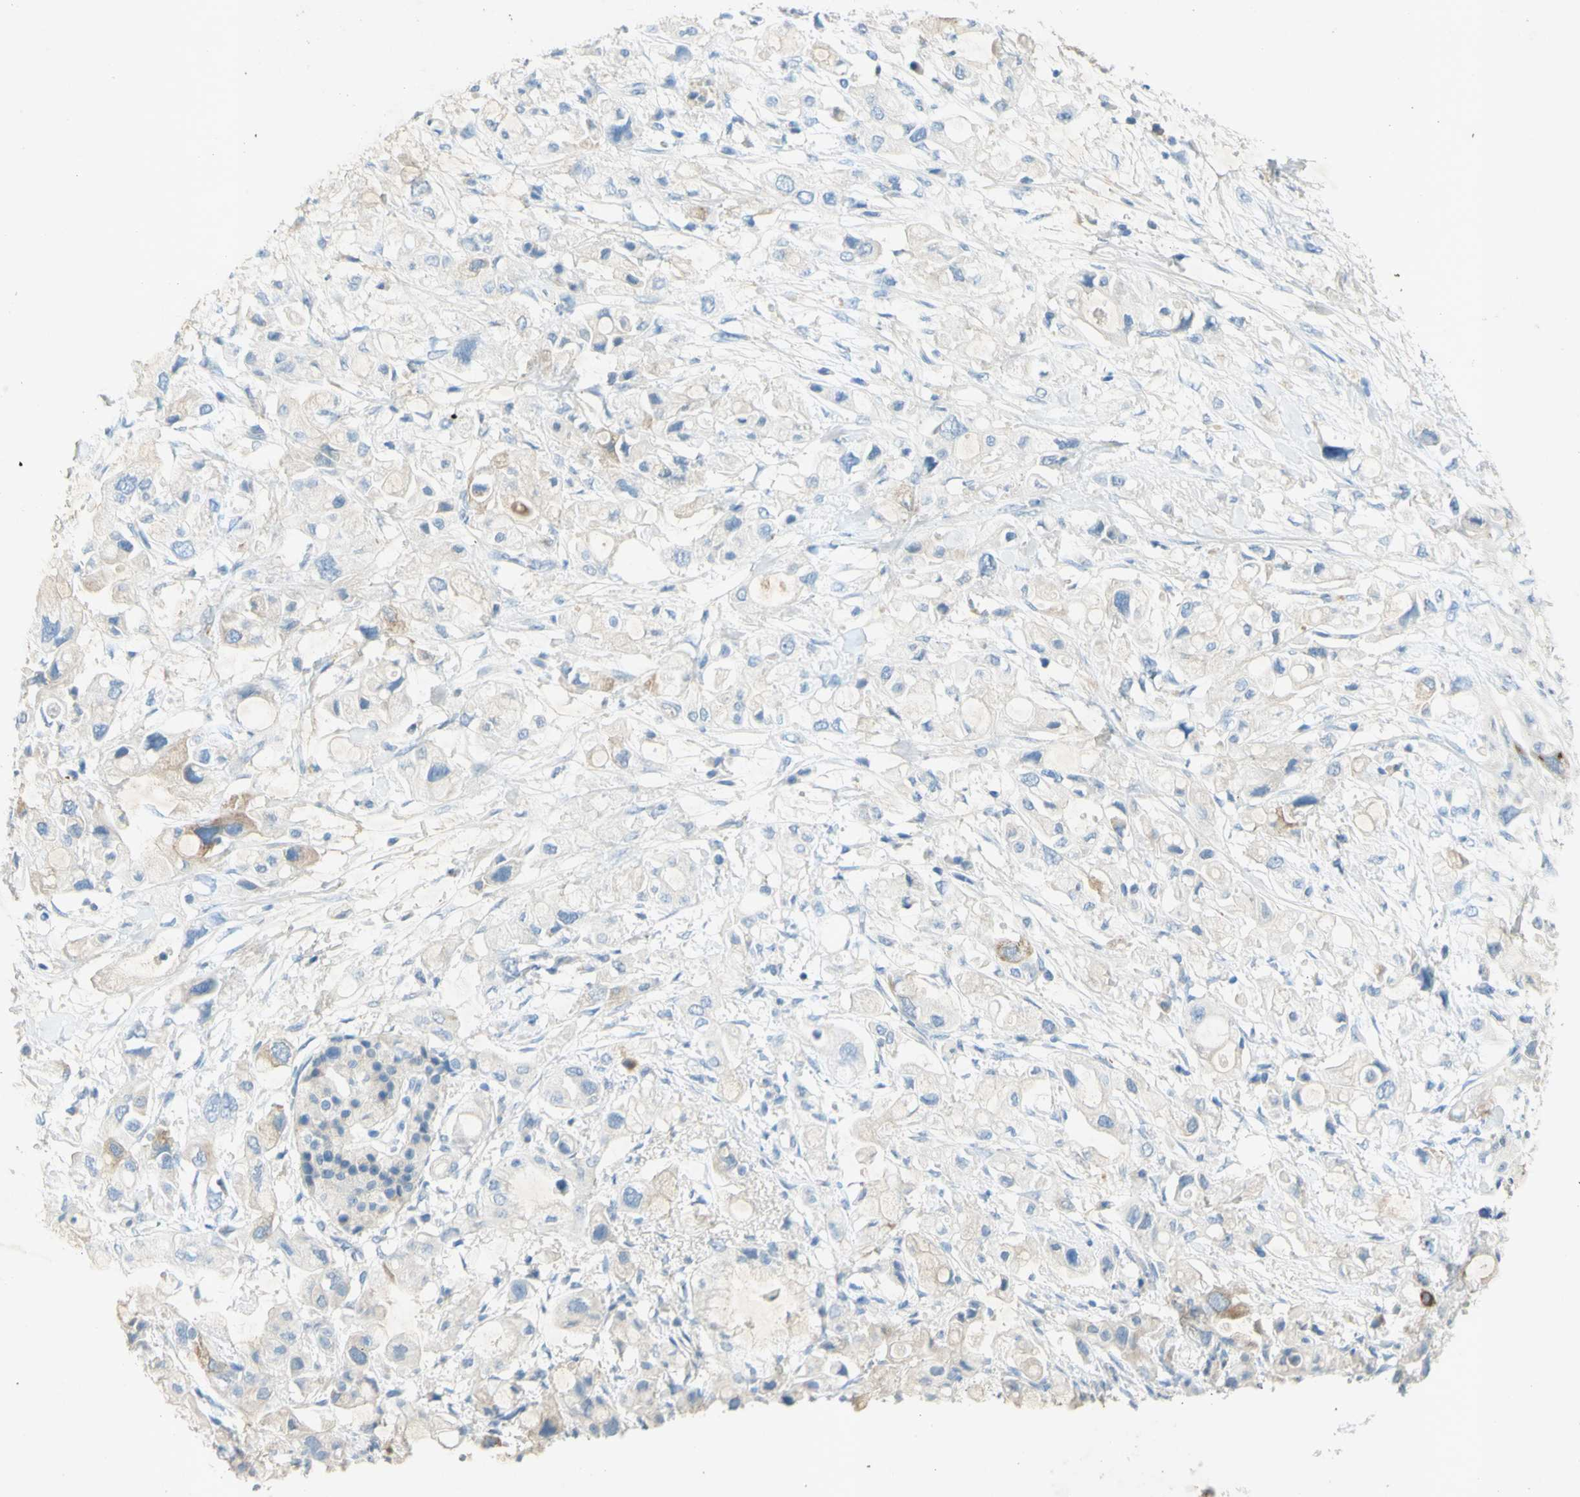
{"staining": {"intensity": "weak", "quantity": "<25%", "location": "cytoplasmic/membranous"}, "tissue": "pancreatic cancer", "cell_type": "Tumor cells", "image_type": "cancer", "snomed": [{"axis": "morphology", "description": "Adenocarcinoma, NOS"}, {"axis": "topography", "description": "Pancreas"}], "caption": "Photomicrograph shows no significant protein positivity in tumor cells of adenocarcinoma (pancreatic).", "gene": "GDF15", "patient": {"sex": "female", "age": 56}}